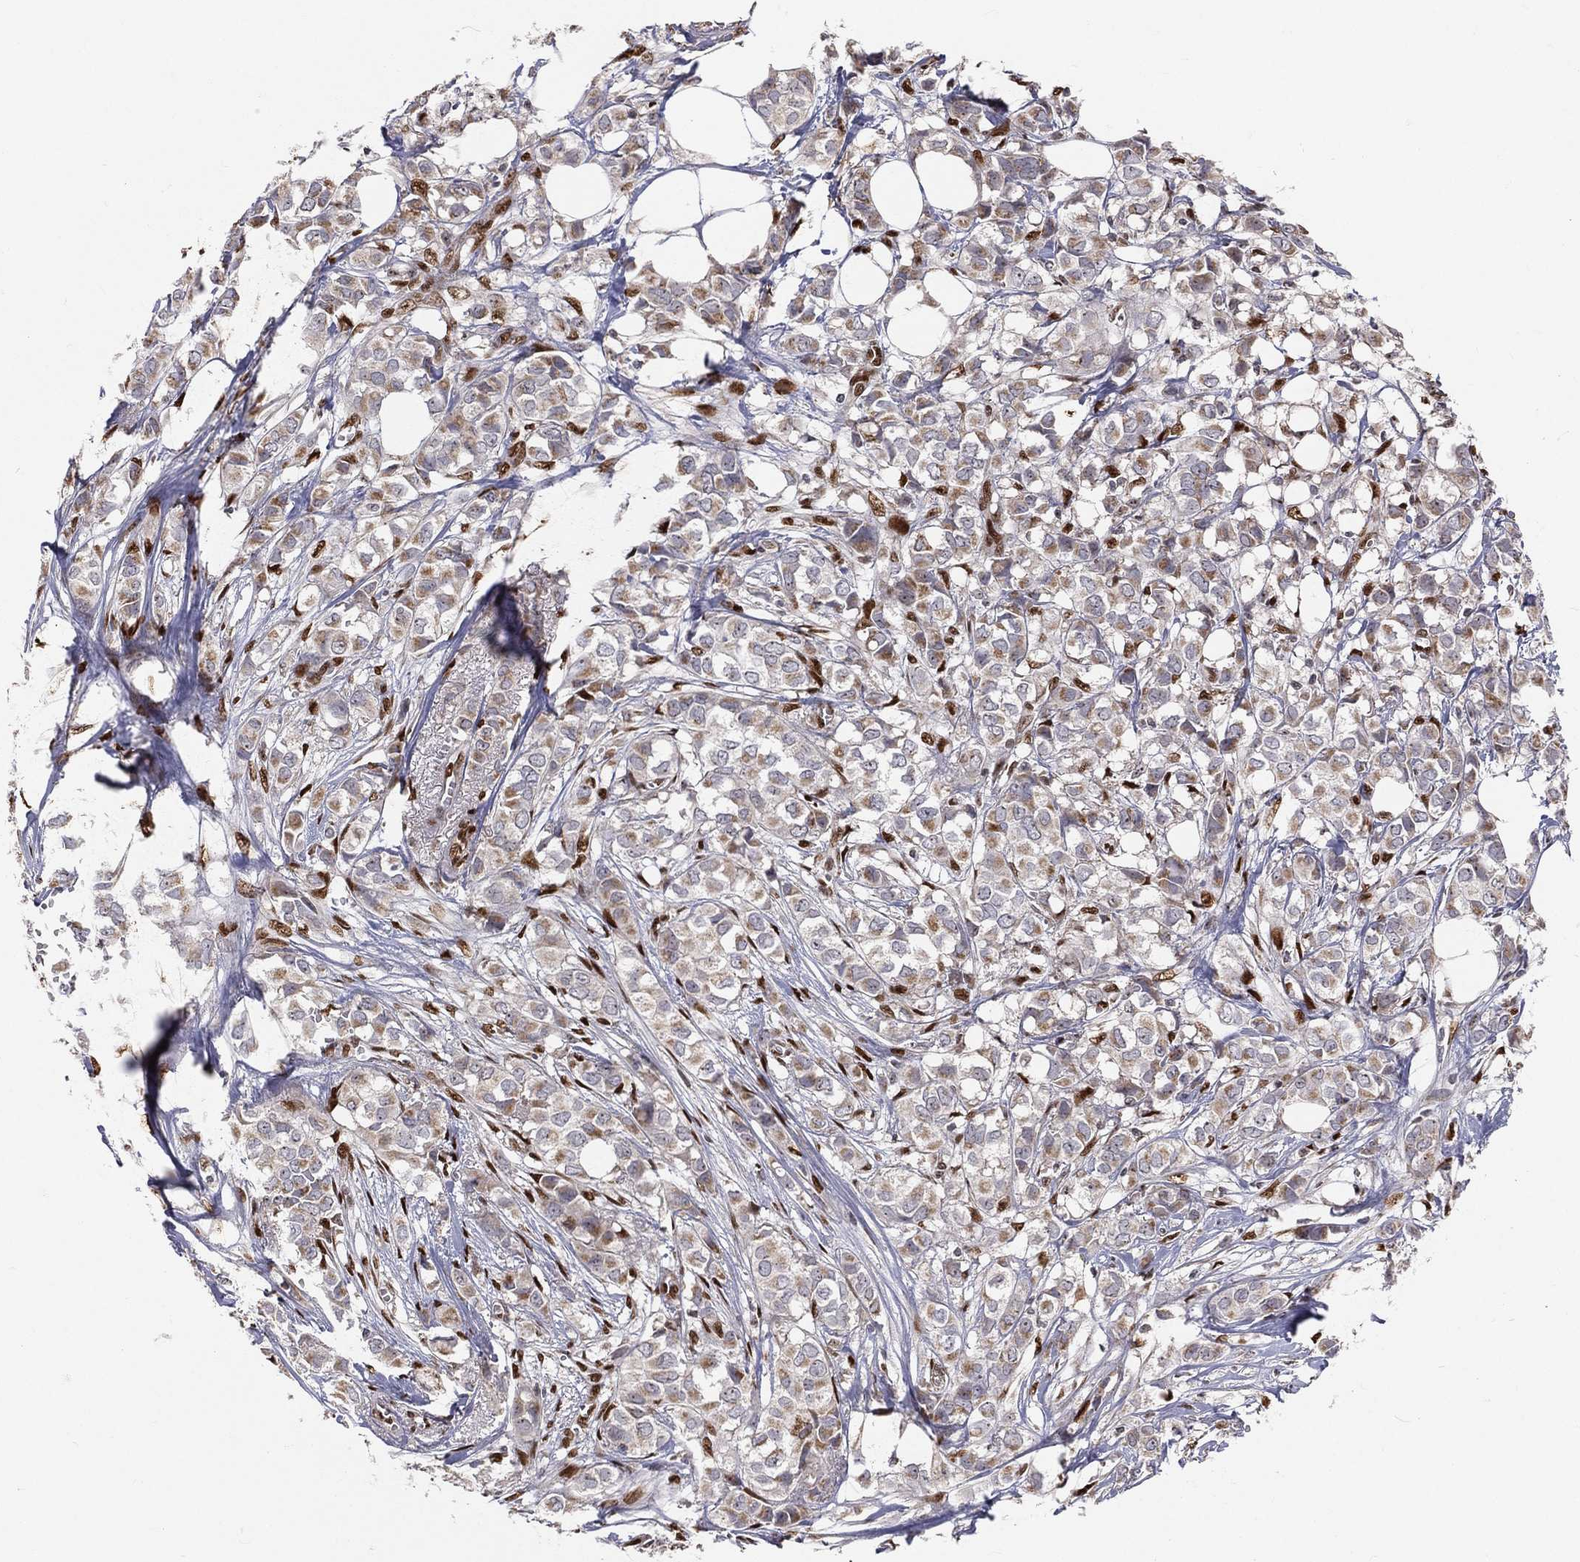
{"staining": {"intensity": "moderate", "quantity": "25%-75%", "location": "cytoplasmic/membranous"}, "tissue": "breast cancer", "cell_type": "Tumor cells", "image_type": "cancer", "snomed": [{"axis": "morphology", "description": "Duct carcinoma"}, {"axis": "topography", "description": "Breast"}], "caption": "Protein expression analysis of human breast cancer (infiltrating ductal carcinoma) reveals moderate cytoplasmic/membranous expression in about 25%-75% of tumor cells. (IHC, brightfield microscopy, high magnification).", "gene": "ZEB1", "patient": {"sex": "female", "age": 85}}